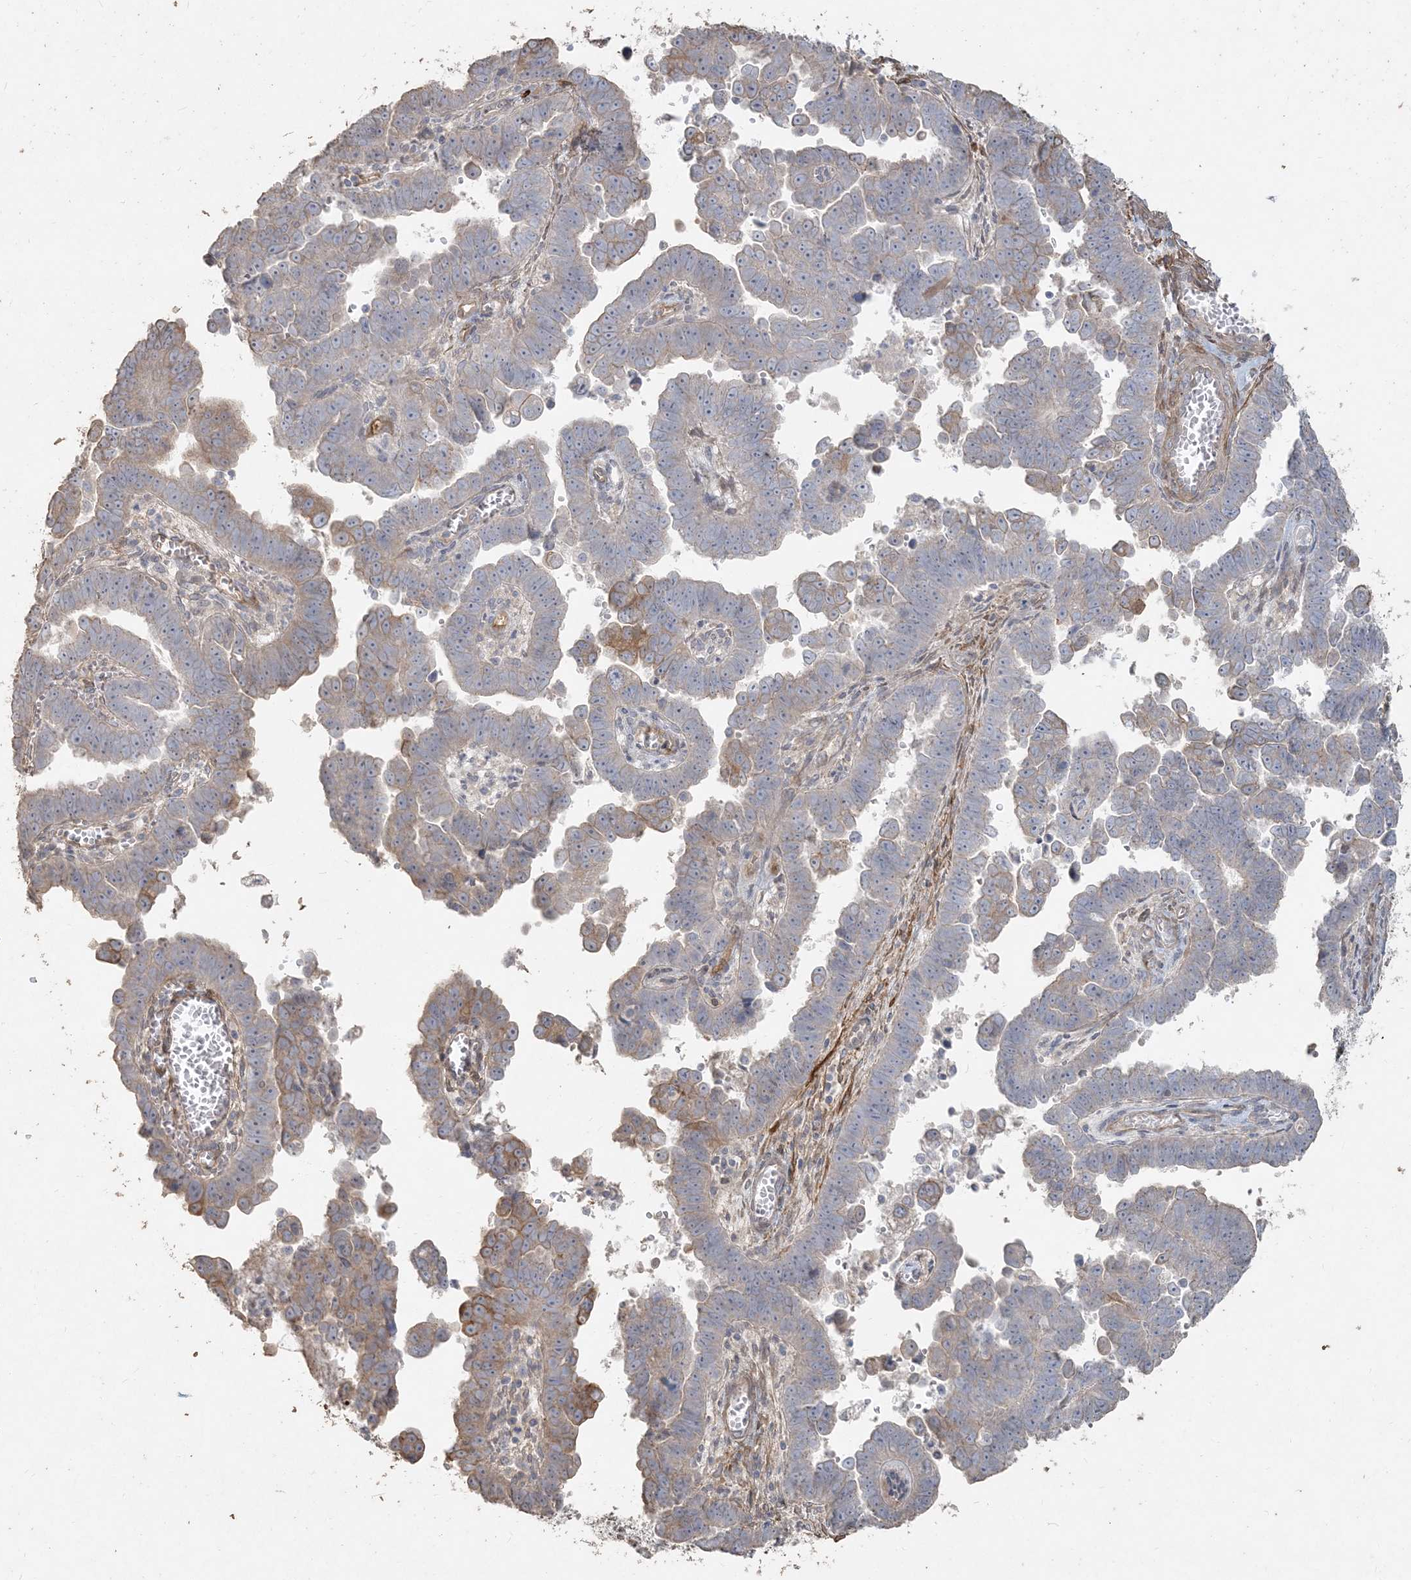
{"staining": {"intensity": "moderate", "quantity": "<25%", "location": "cytoplasmic/membranous"}, "tissue": "endometrial cancer", "cell_type": "Tumor cells", "image_type": "cancer", "snomed": [{"axis": "morphology", "description": "Adenocarcinoma, NOS"}, {"axis": "topography", "description": "Endometrium"}], "caption": "Endometrial adenocarcinoma stained for a protein shows moderate cytoplasmic/membranous positivity in tumor cells. (Brightfield microscopy of DAB IHC at high magnification).", "gene": "RNF145", "patient": {"sex": "female", "age": 75}}